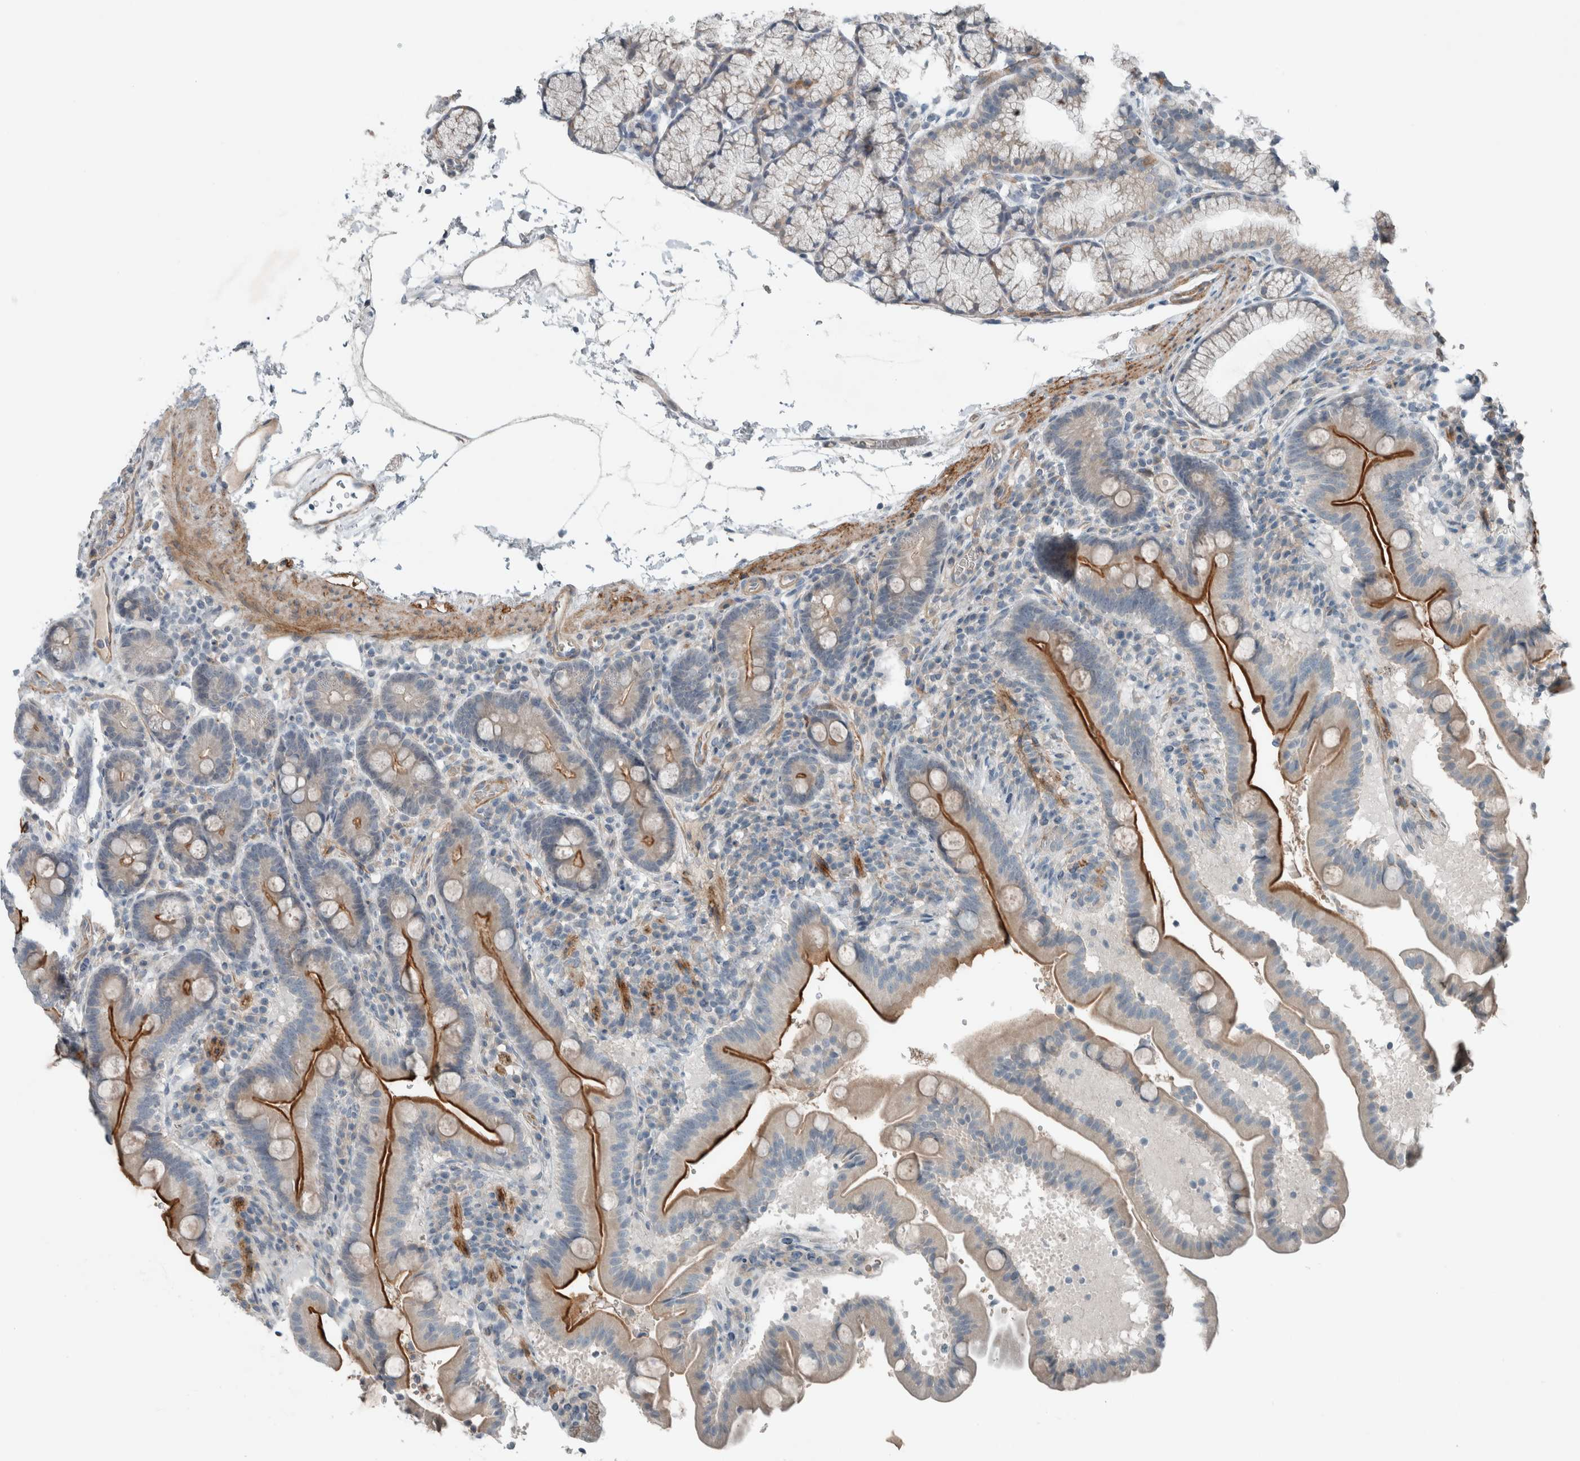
{"staining": {"intensity": "strong", "quantity": ">75%", "location": "cytoplasmic/membranous"}, "tissue": "duodenum", "cell_type": "Glandular cells", "image_type": "normal", "snomed": [{"axis": "morphology", "description": "Normal tissue, NOS"}, {"axis": "topography", "description": "Duodenum"}], "caption": "Protein staining by immunohistochemistry (IHC) reveals strong cytoplasmic/membranous staining in approximately >75% of glandular cells in benign duodenum.", "gene": "JADE2", "patient": {"sex": "male", "age": 54}}